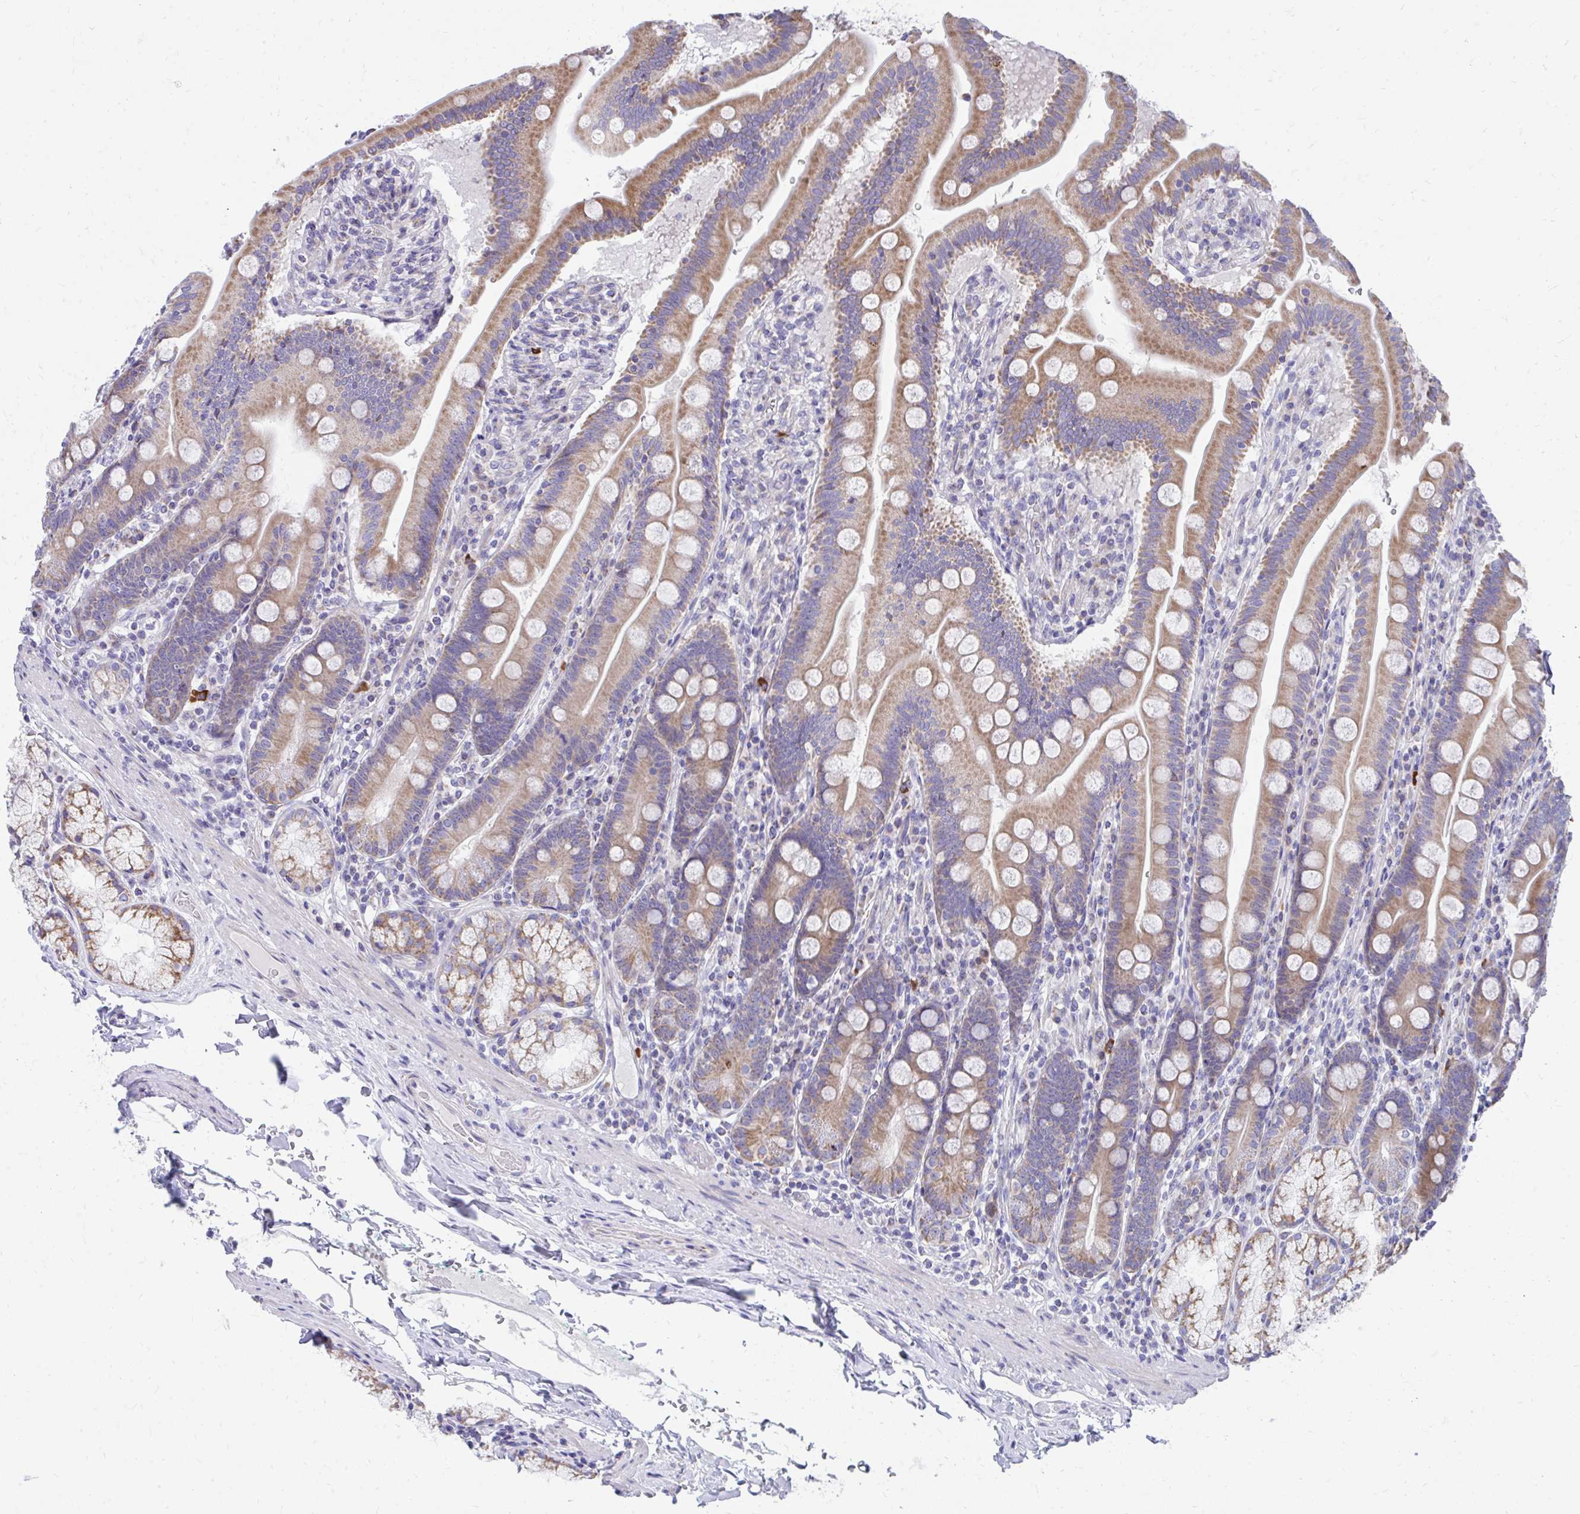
{"staining": {"intensity": "moderate", "quantity": ">75%", "location": "cytoplasmic/membranous"}, "tissue": "duodenum", "cell_type": "Glandular cells", "image_type": "normal", "snomed": [{"axis": "morphology", "description": "Normal tissue, NOS"}, {"axis": "topography", "description": "Duodenum"}], "caption": "The photomicrograph shows a brown stain indicating the presence of a protein in the cytoplasmic/membranous of glandular cells in duodenum. Using DAB (brown) and hematoxylin (blue) stains, captured at high magnification using brightfield microscopy.", "gene": "IL37", "patient": {"sex": "female", "age": 67}}